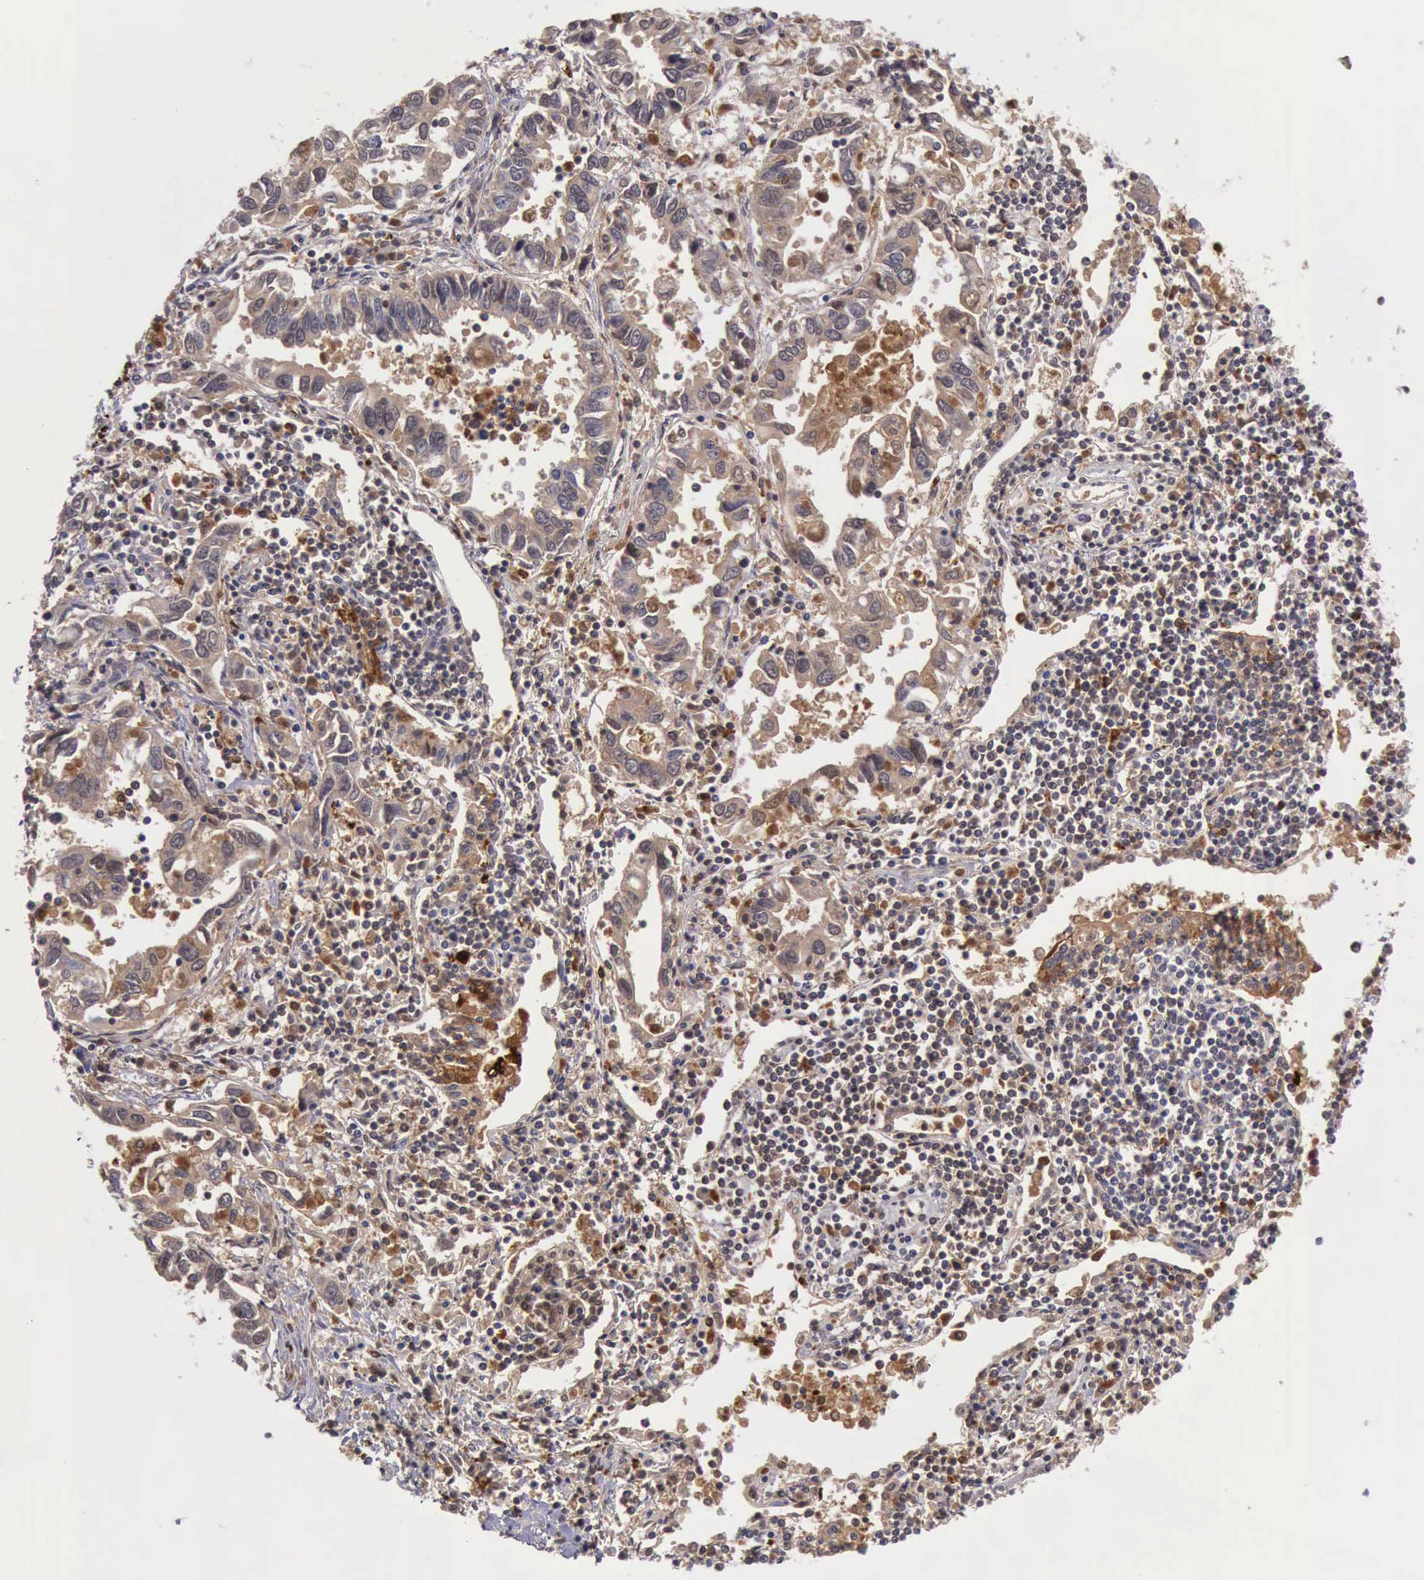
{"staining": {"intensity": "moderate", "quantity": ">75%", "location": "cytoplasmic/membranous"}, "tissue": "lung cancer", "cell_type": "Tumor cells", "image_type": "cancer", "snomed": [{"axis": "morphology", "description": "Adenocarcinoma, NOS"}, {"axis": "topography", "description": "Lung"}], "caption": "Brown immunohistochemical staining in lung cancer (adenocarcinoma) displays moderate cytoplasmic/membranous expression in approximately >75% of tumor cells.", "gene": "CSTA", "patient": {"sex": "male", "age": 48}}